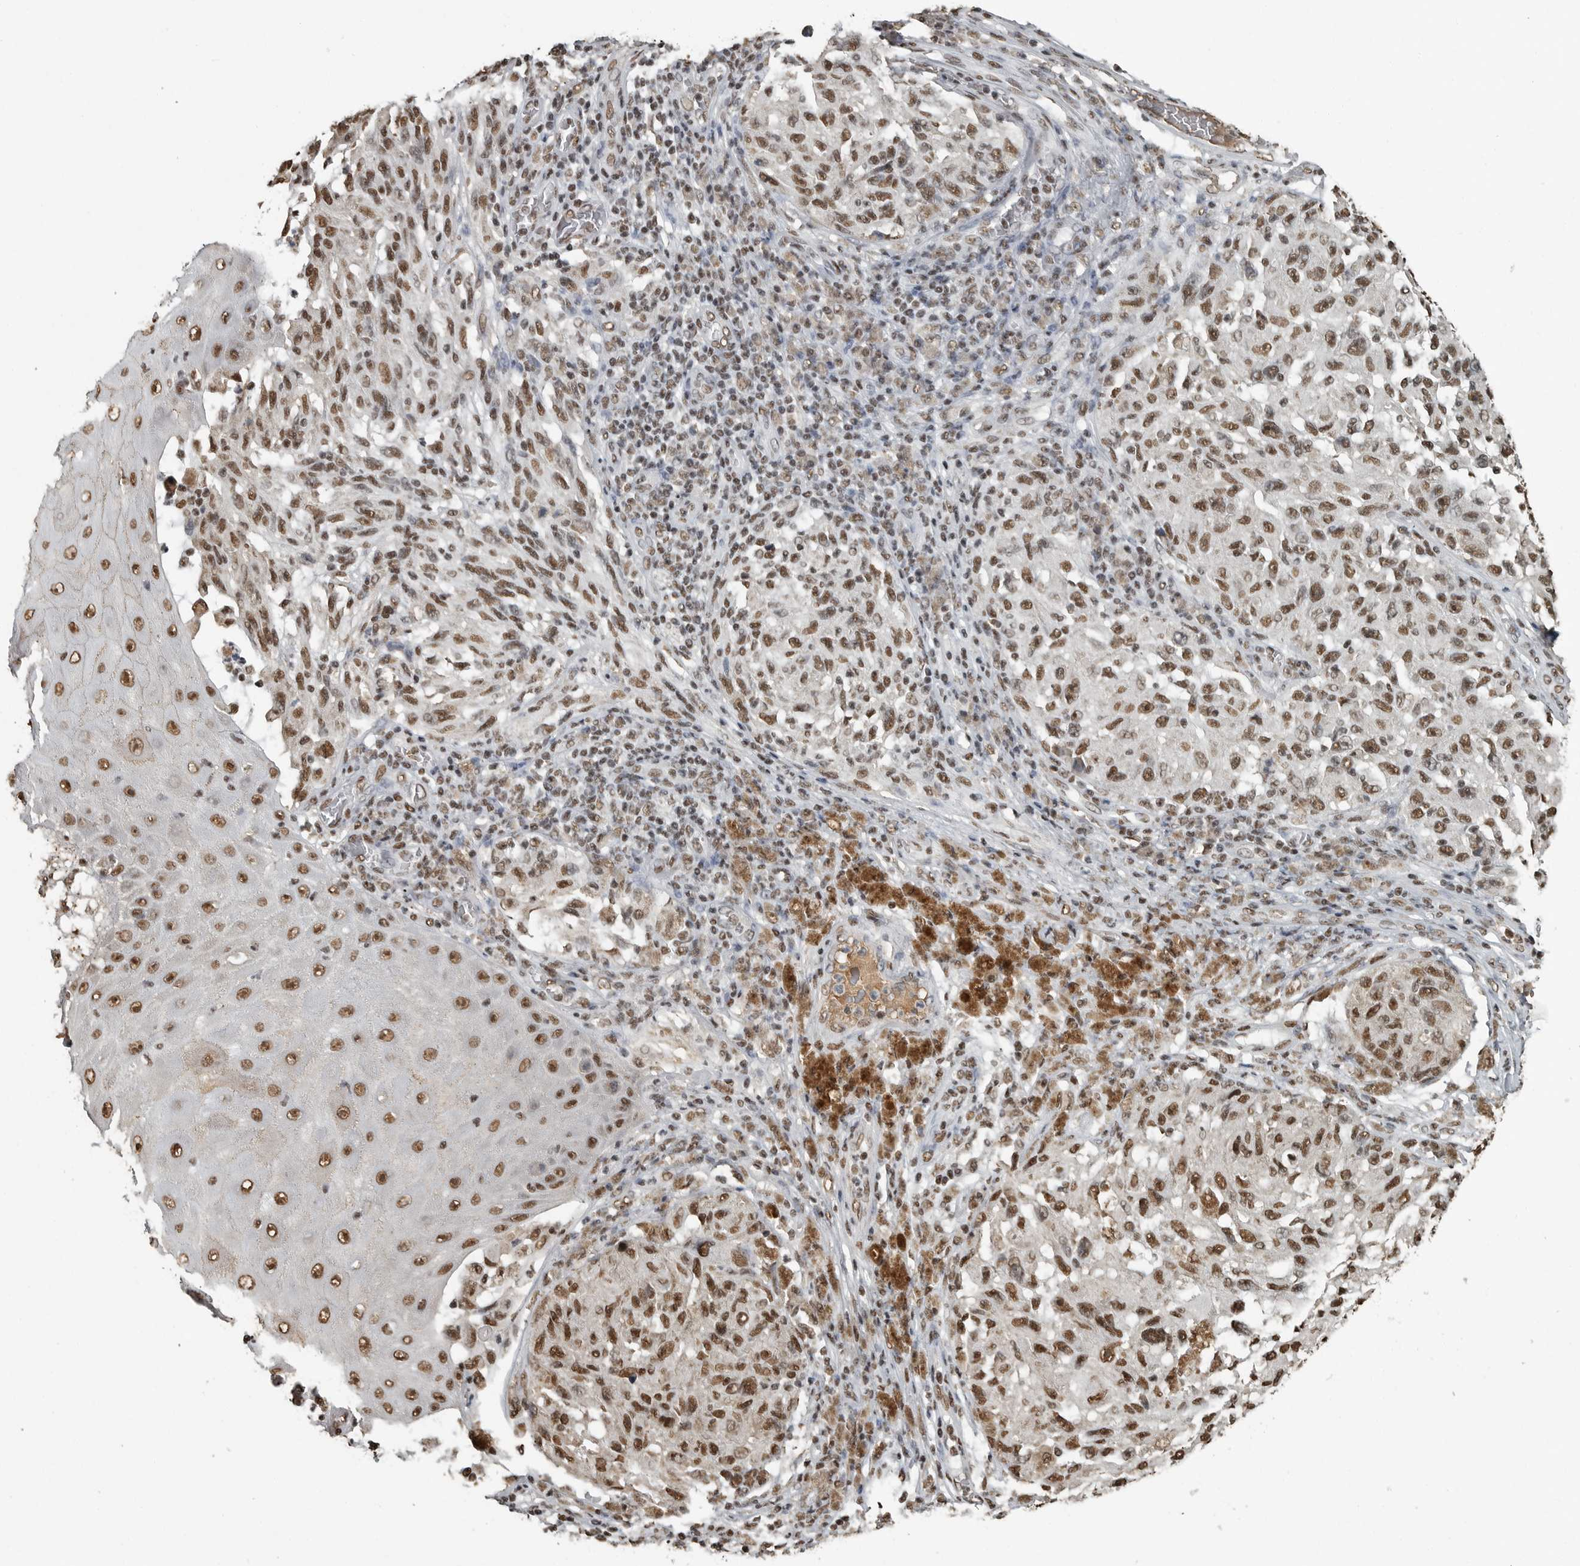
{"staining": {"intensity": "moderate", "quantity": ">75%", "location": "nuclear"}, "tissue": "melanoma", "cell_type": "Tumor cells", "image_type": "cancer", "snomed": [{"axis": "morphology", "description": "Malignant melanoma, NOS"}, {"axis": "topography", "description": "Skin"}], "caption": "Immunohistochemical staining of human melanoma shows moderate nuclear protein positivity in approximately >75% of tumor cells. (DAB (3,3'-diaminobenzidine) = brown stain, brightfield microscopy at high magnification).", "gene": "TGS1", "patient": {"sex": "female", "age": 73}}